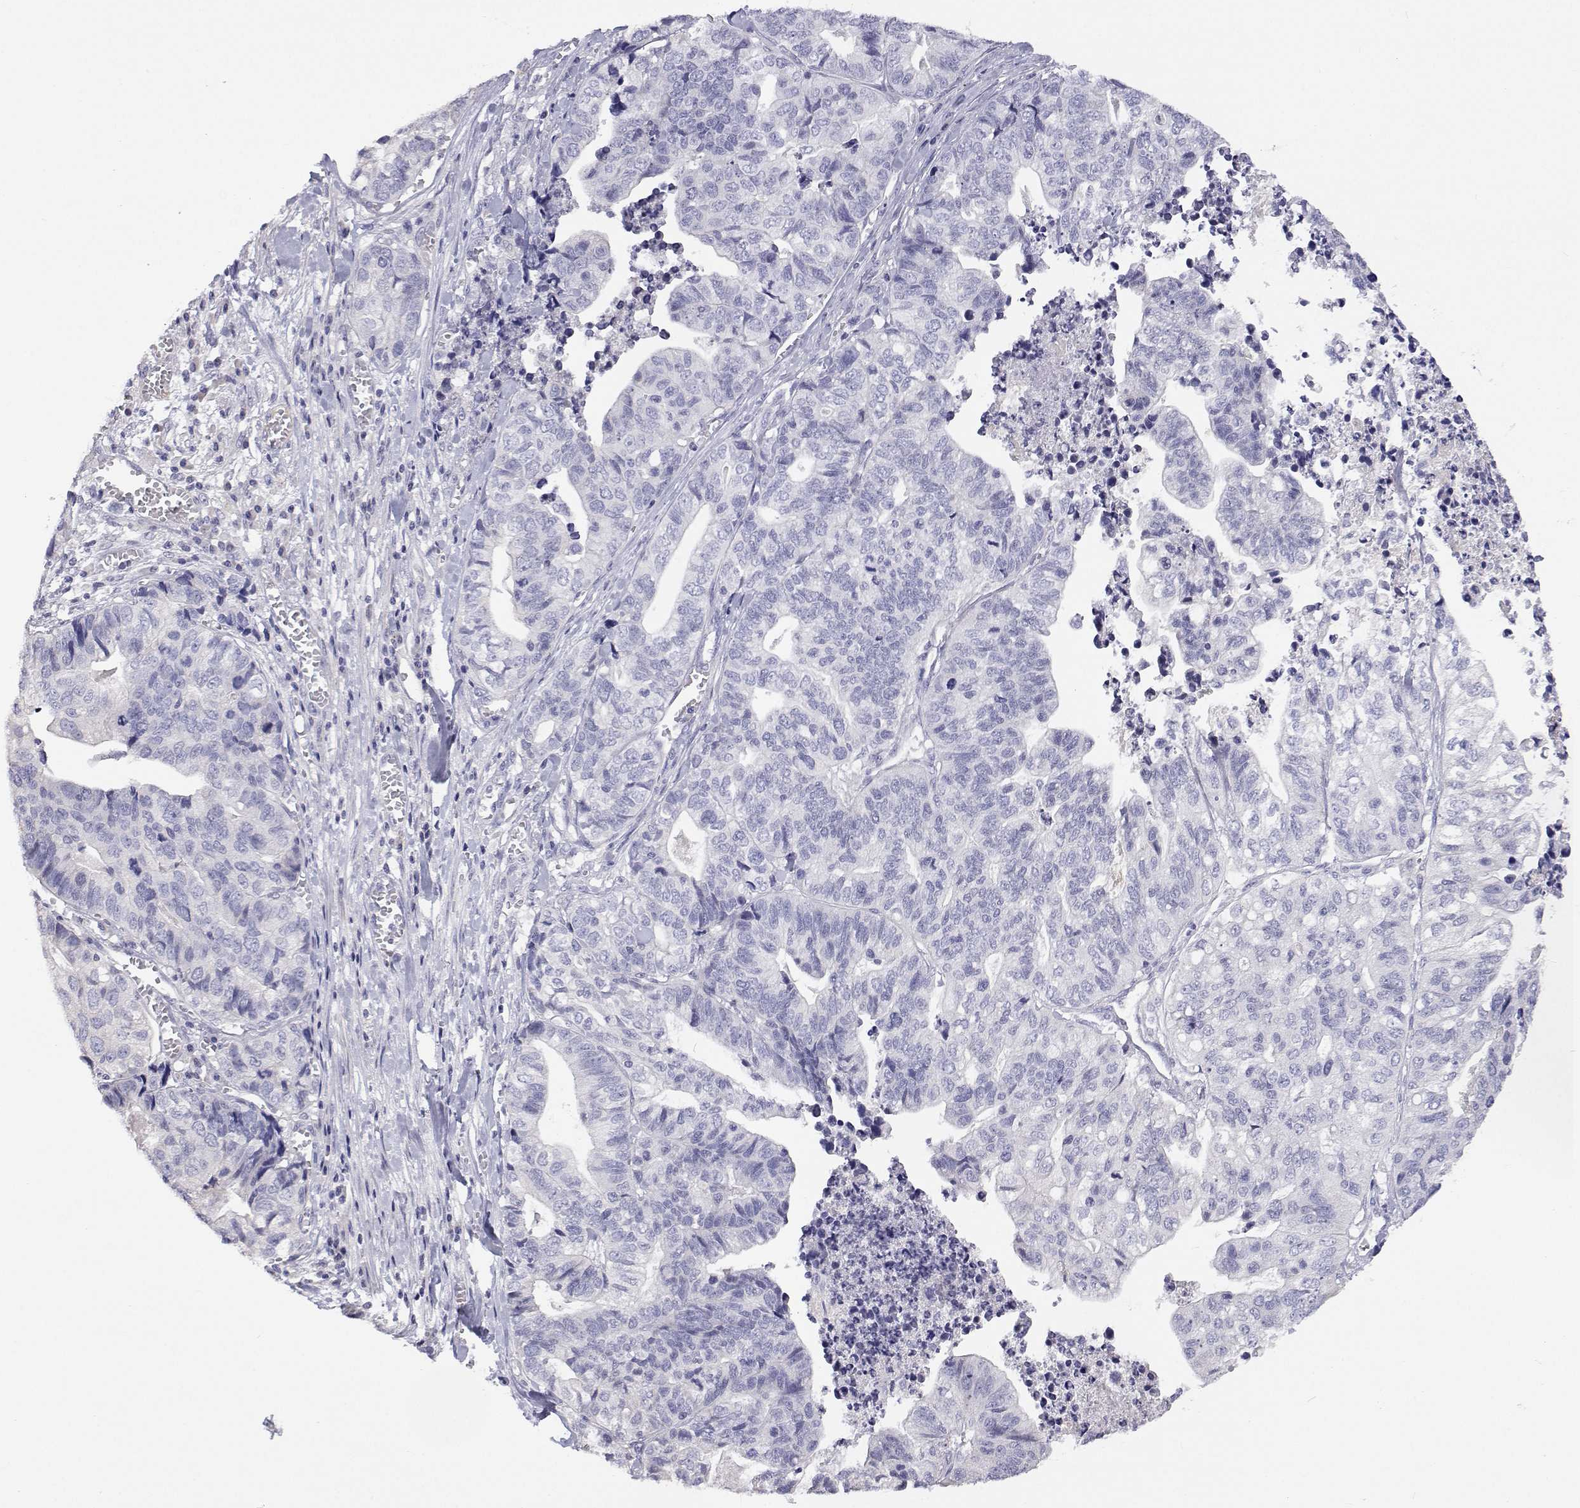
{"staining": {"intensity": "negative", "quantity": "none", "location": "none"}, "tissue": "stomach cancer", "cell_type": "Tumor cells", "image_type": "cancer", "snomed": [{"axis": "morphology", "description": "Adenocarcinoma, NOS"}, {"axis": "topography", "description": "Stomach, upper"}], "caption": "Human stomach adenocarcinoma stained for a protein using IHC reveals no expression in tumor cells.", "gene": "ANKRD65", "patient": {"sex": "female", "age": 67}}